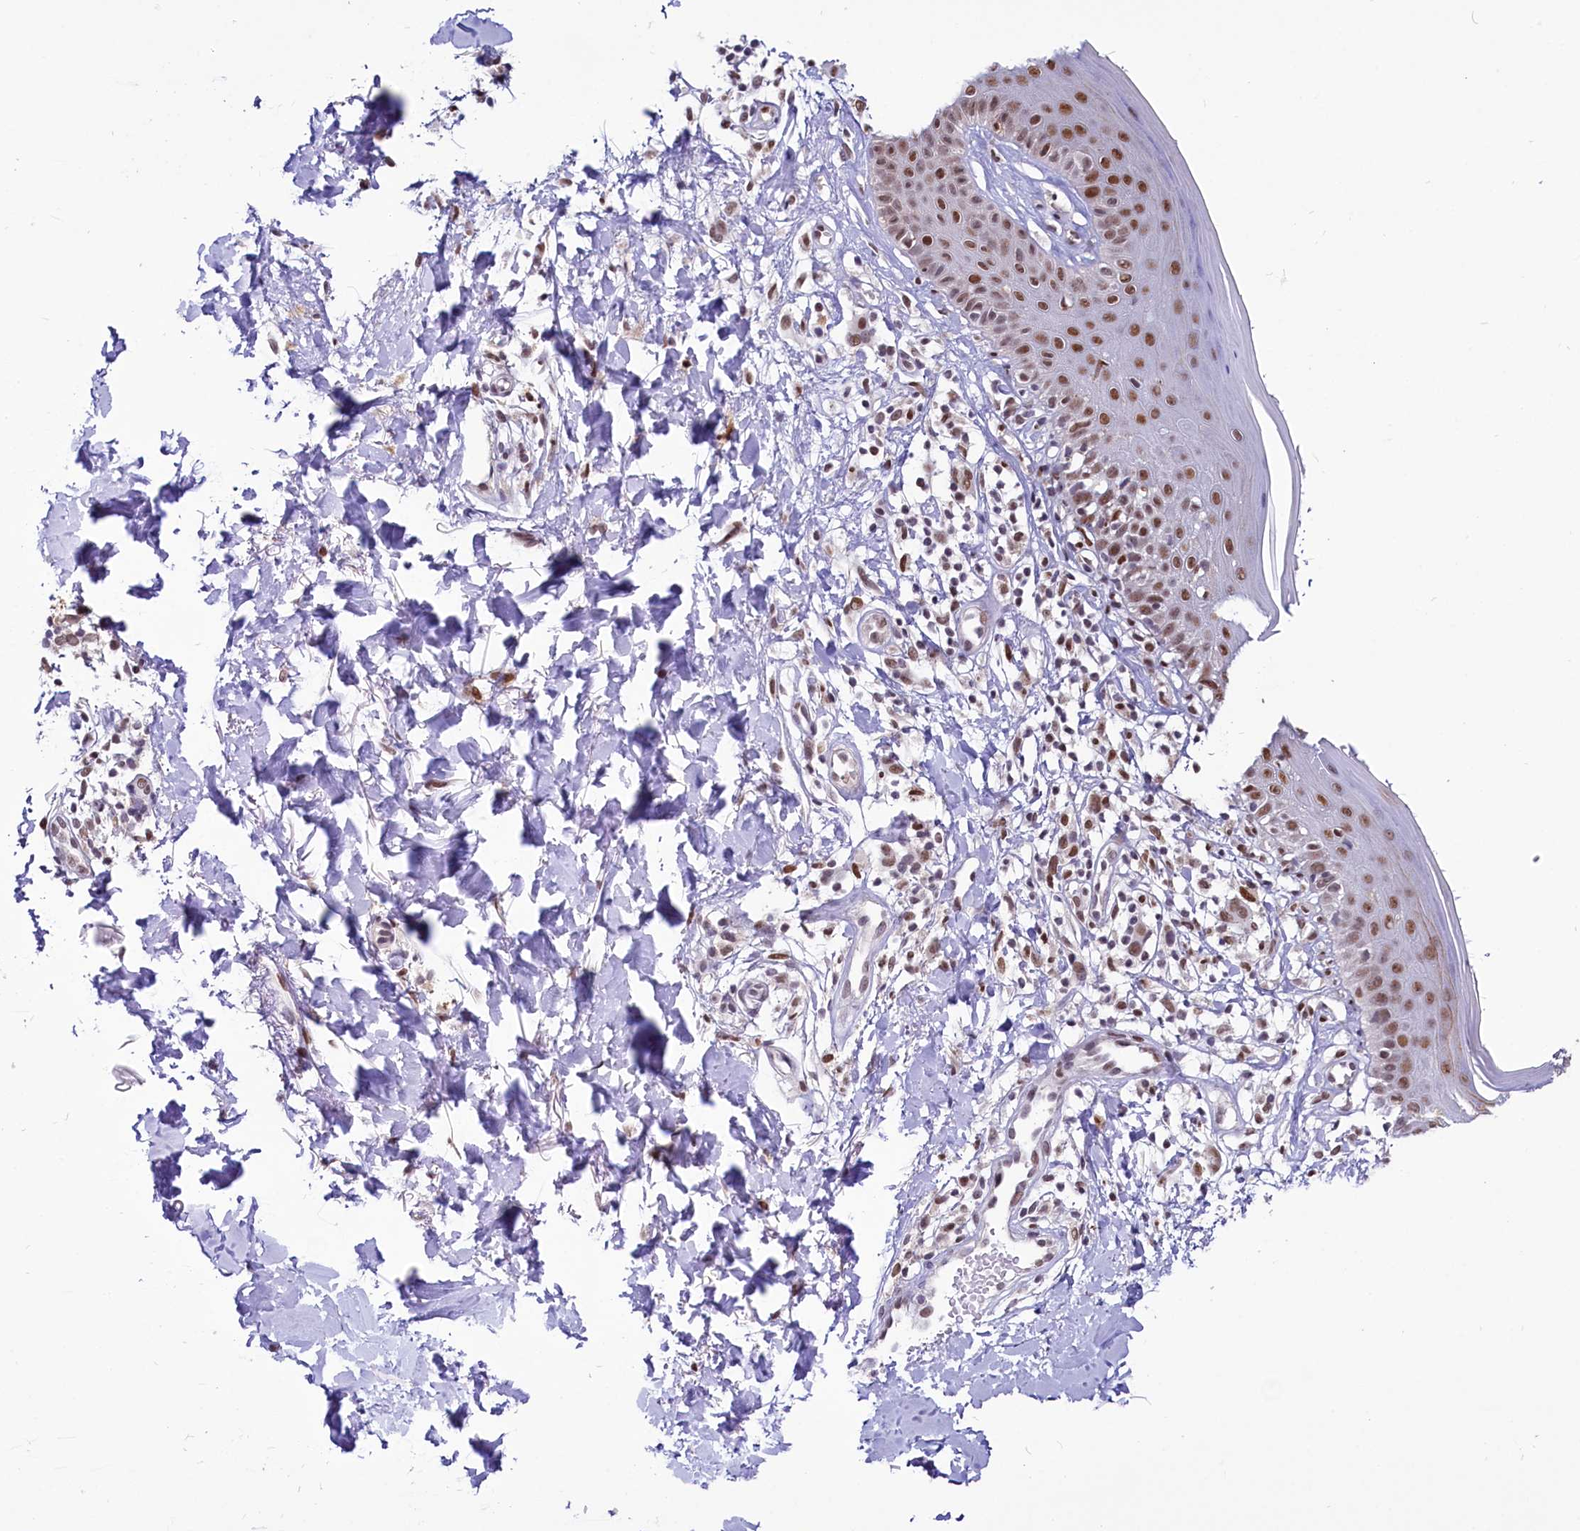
{"staining": {"intensity": "moderate", "quantity": "25%-75%", "location": "nuclear"}, "tissue": "skin", "cell_type": "Fibroblasts", "image_type": "normal", "snomed": [{"axis": "morphology", "description": "Normal tissue, NOS"}, {"axis": "topography", "description": "Skin"}], "caption": "Immunohistochemistry of benign human skin shows medium levels of moderate nuclear staining in about 25%-75% of fibroblasts.", "gene": "SCAF11", "patient": {"sex": "male", "age": 52}}